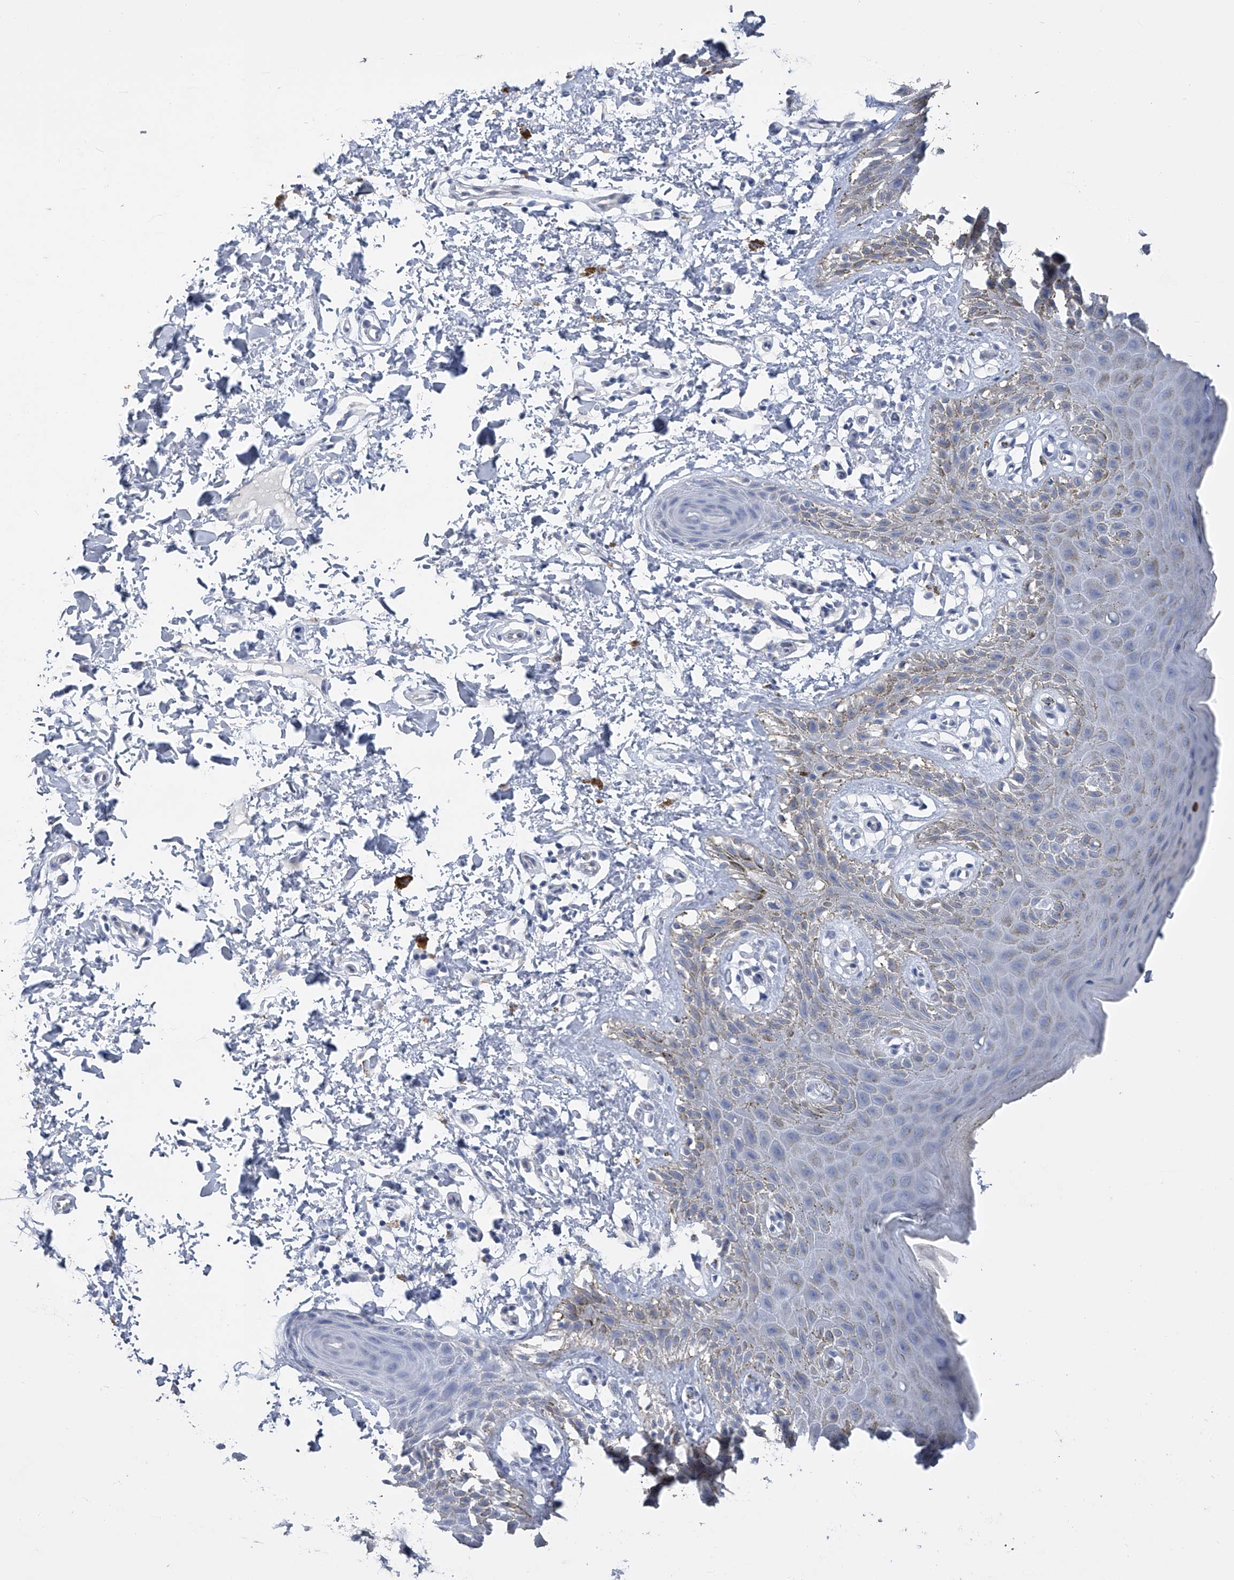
{"staining": {"intensity": "weak", "quantity": "<25%", "location": "cytoplasmic/membranous"}, "tissue": "skin", "cell_type": "Epidermal cells", "image_type": "normal", "snomed": [{"axis": "morphology", "description": "Normal tissue, NOS"}, {"axis": "topography", "description": "Anal"}], "caption": "Micrograph shows no protein positivity in epidermal cells of benign skin. The staining is performed using DAB brown chromogen with nuclei counter-stained in using hematoxylin.", "gene": "ADRA1A", "patient": {"sex": "male", "age": 44}}